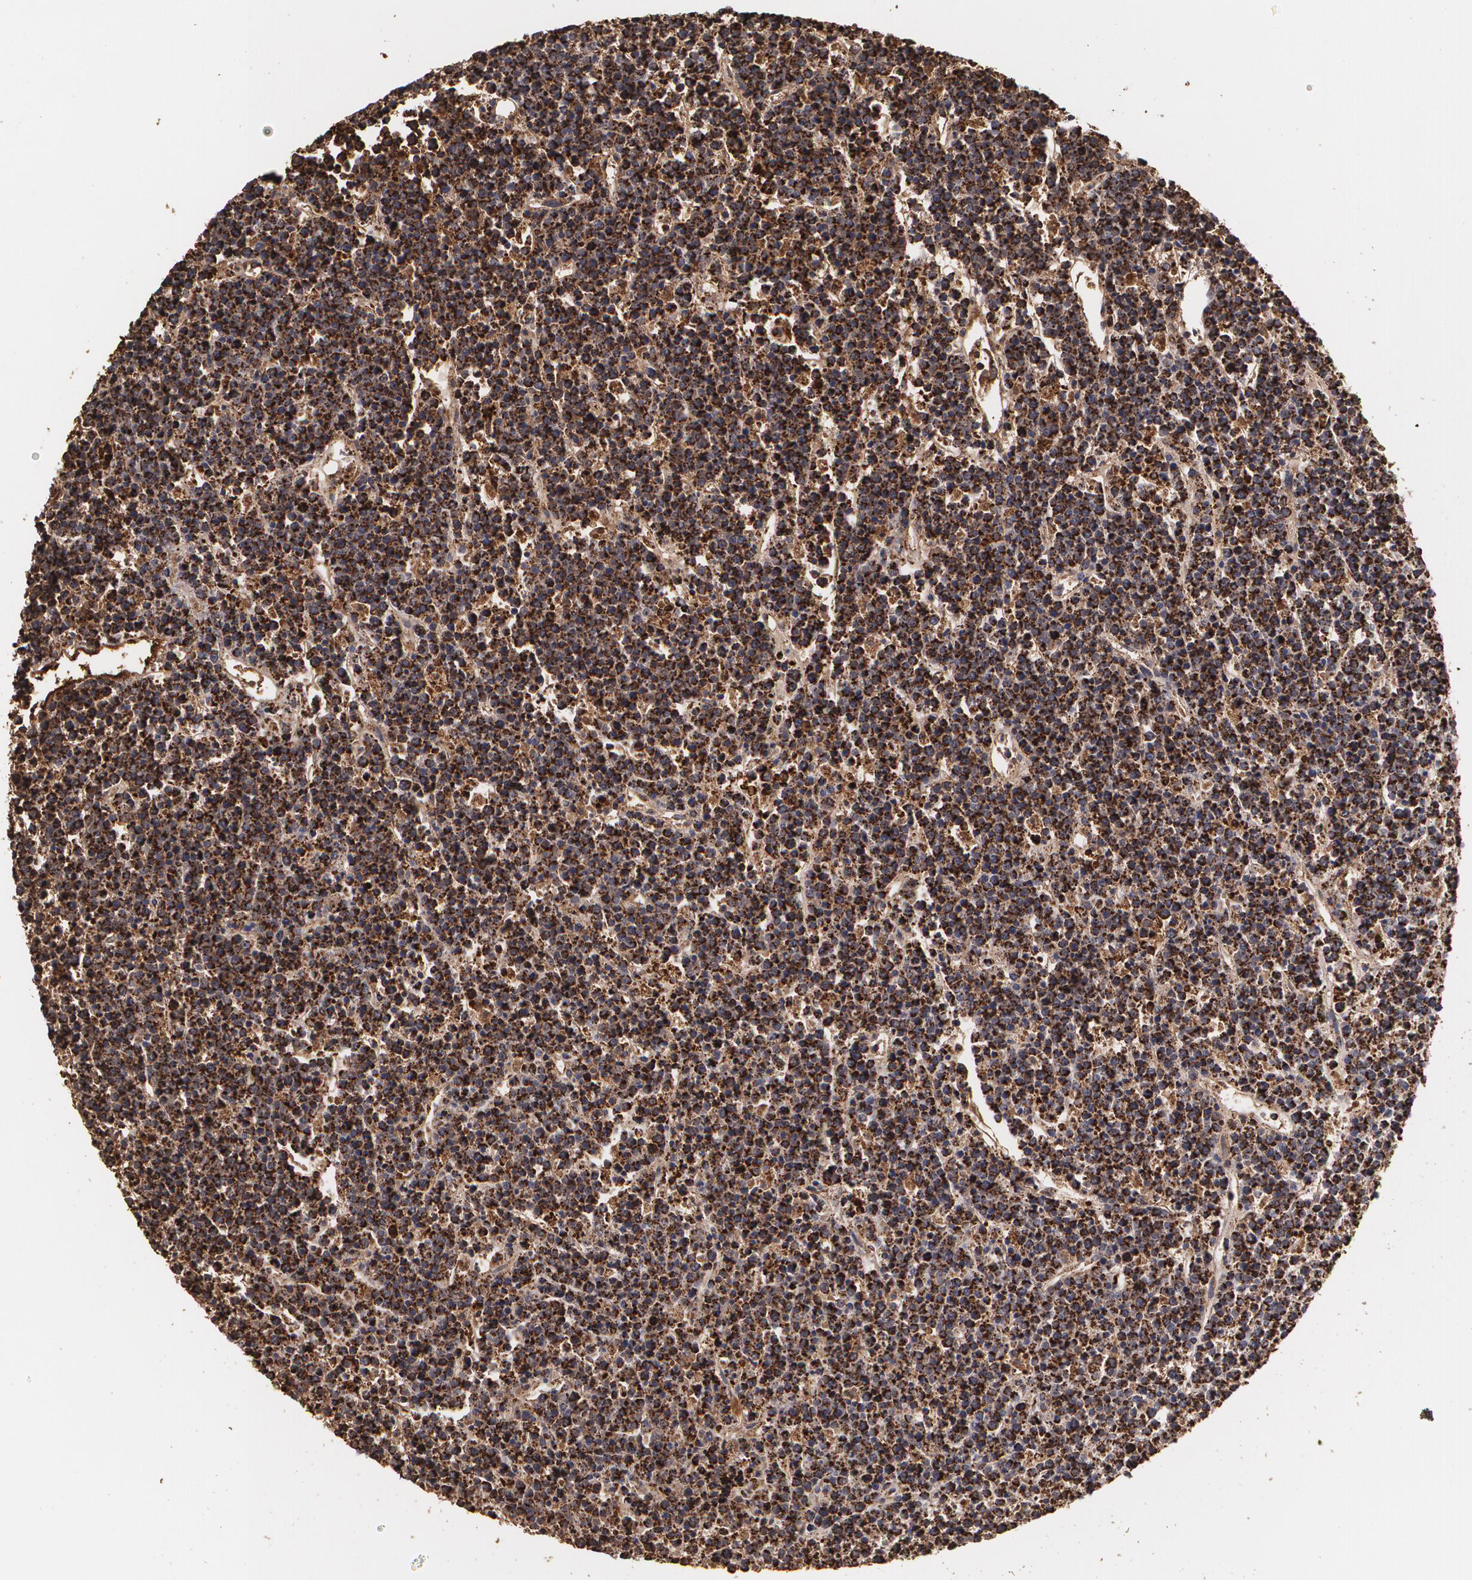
{"staining": {"intensity": "strong", "quantity": ">75%", "location": "cytoplasmic/membranous"}, "tissue": "lymphoma", "cell_type": "Tumor cells", "image_type": "cancer", "snomed": [{"axis": "morphology", "description": "Malignant lymphoma, non-Hodgkin's type, High grade"}, {"axis": "topography", "description": "Ovary"}], "caption": "A high-resolution photomicrograph shows IHC staining of high-grade malignant lymphoma, non-Hodgkin's type, which displays strong cytoplasmic/membranous positivity in about >75% of tumor cells. The staining was performed using DAB to visualize the protein expression in brown, while the nuclei were stained in blue with hematoxylin (Magnification: 20x).", "gene": "HSPD1", "patient": {"sex": "female", "age": 56}}